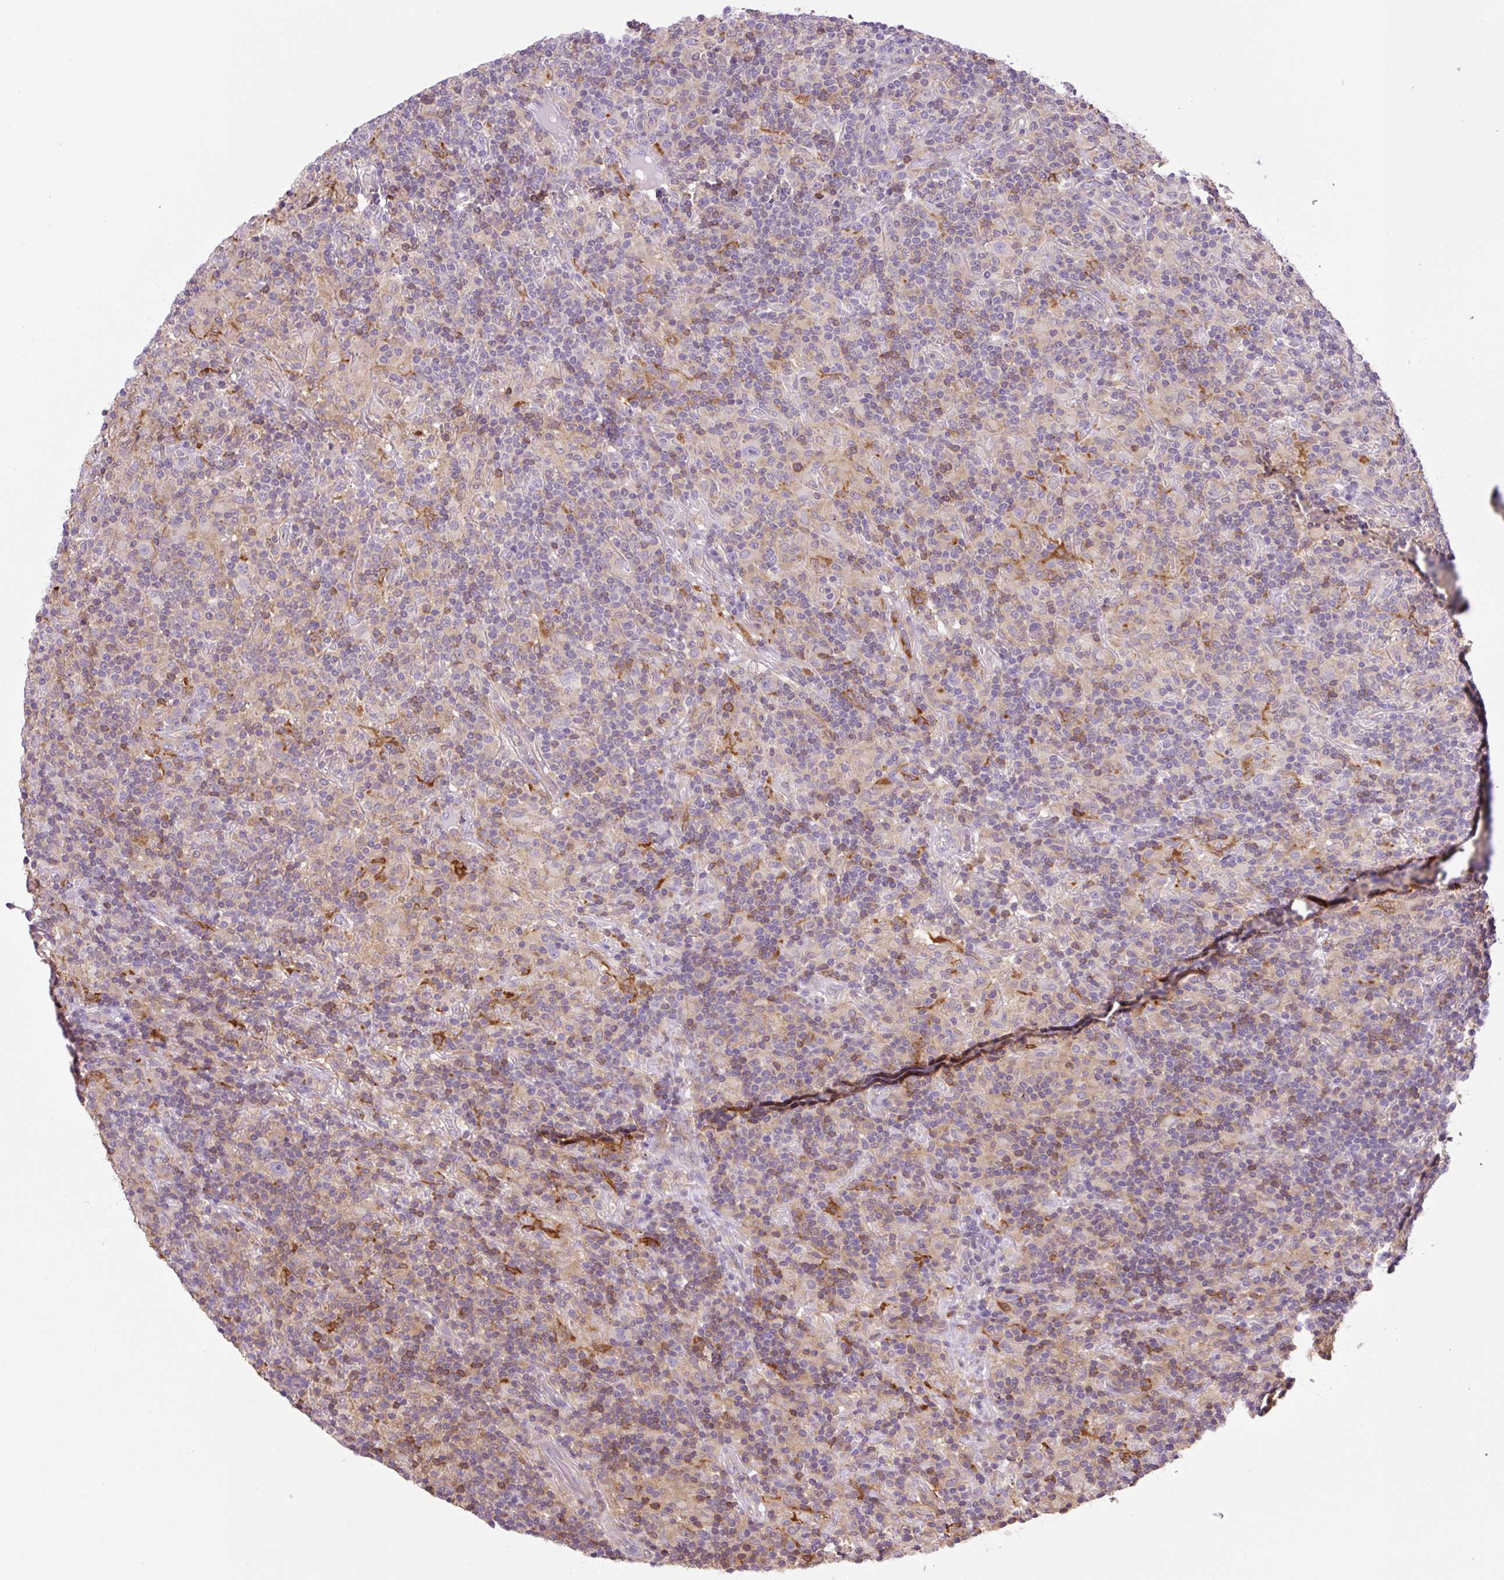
{"staining": {"intensity": "negative", "quantity": "none", "location": "none"}, "tissue": "lymphoma", "cell_type": "Tumor cells", "image_type": "cancer", "snomed": [{"axis": "morphology", "description": "Hodgkin's disease, NOS"}, {"axis": "topography", "description": "Lymph node"}], "caption": "Immunohistochemical staining of lymphoma exhibits no significant positivity in tumor cells.", "gene": "CAMK2B", "patient": {"sex": "male", "age": 70}}